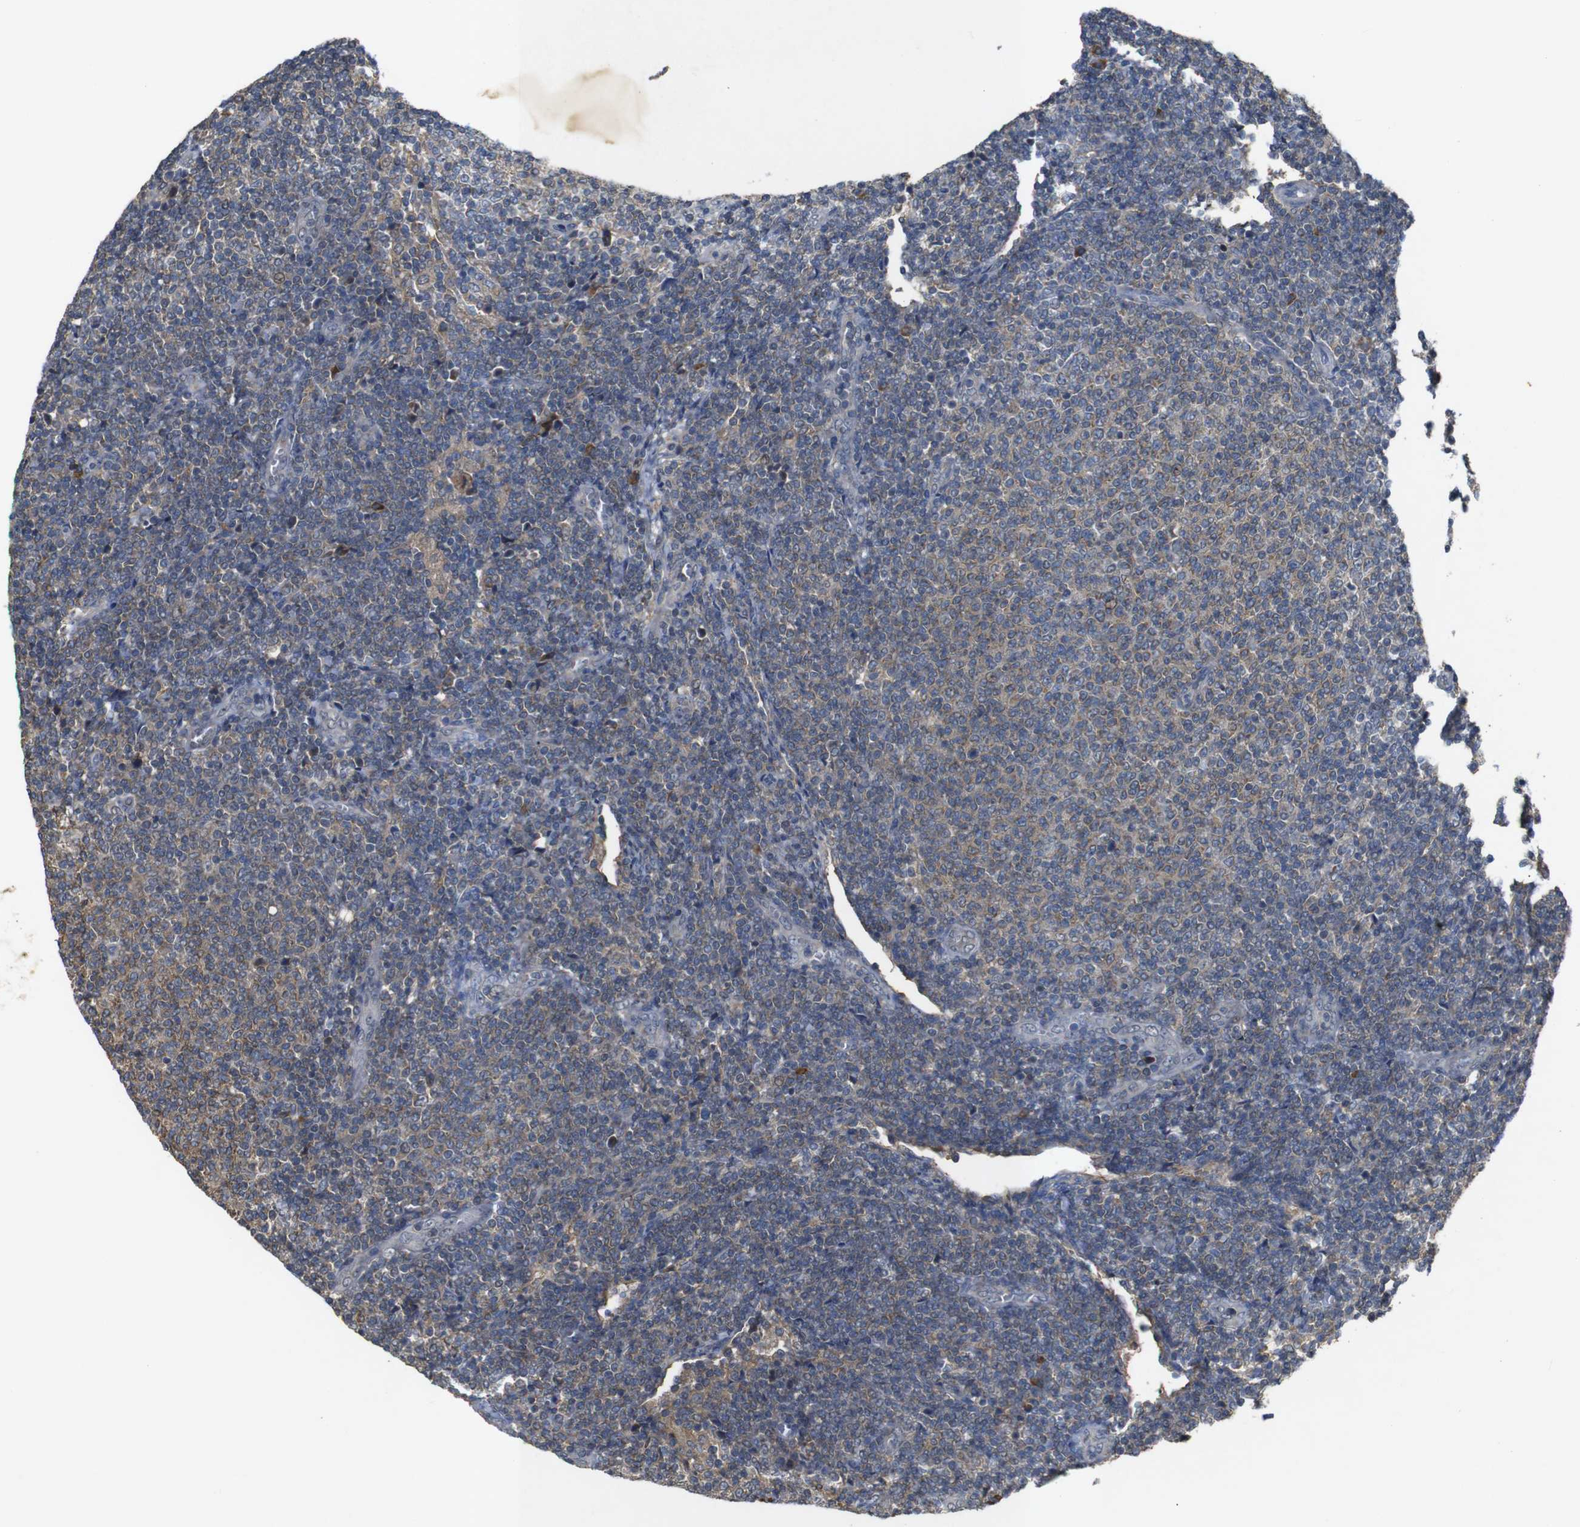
{"staining": {"intensity": "weak", "quantity": "25%-75%", "location": "cytoplasmic/membranous"}, "tissue": "lymphoma", "cell_type": "Tumor cells", "image_type": "cancer", "snomed": [{"axis": "morphology", "description": "Malignant lymphoma, non-Hodgkin's type, Low grade"}, {"axis": "topography", "description": "Lymph node"}], "caption": "Lymphoma stained with a protein marker exhibits weak staining in tumor cells.", "gene": "MAGI2", "patient": {"sex": "male", "age": 66}}